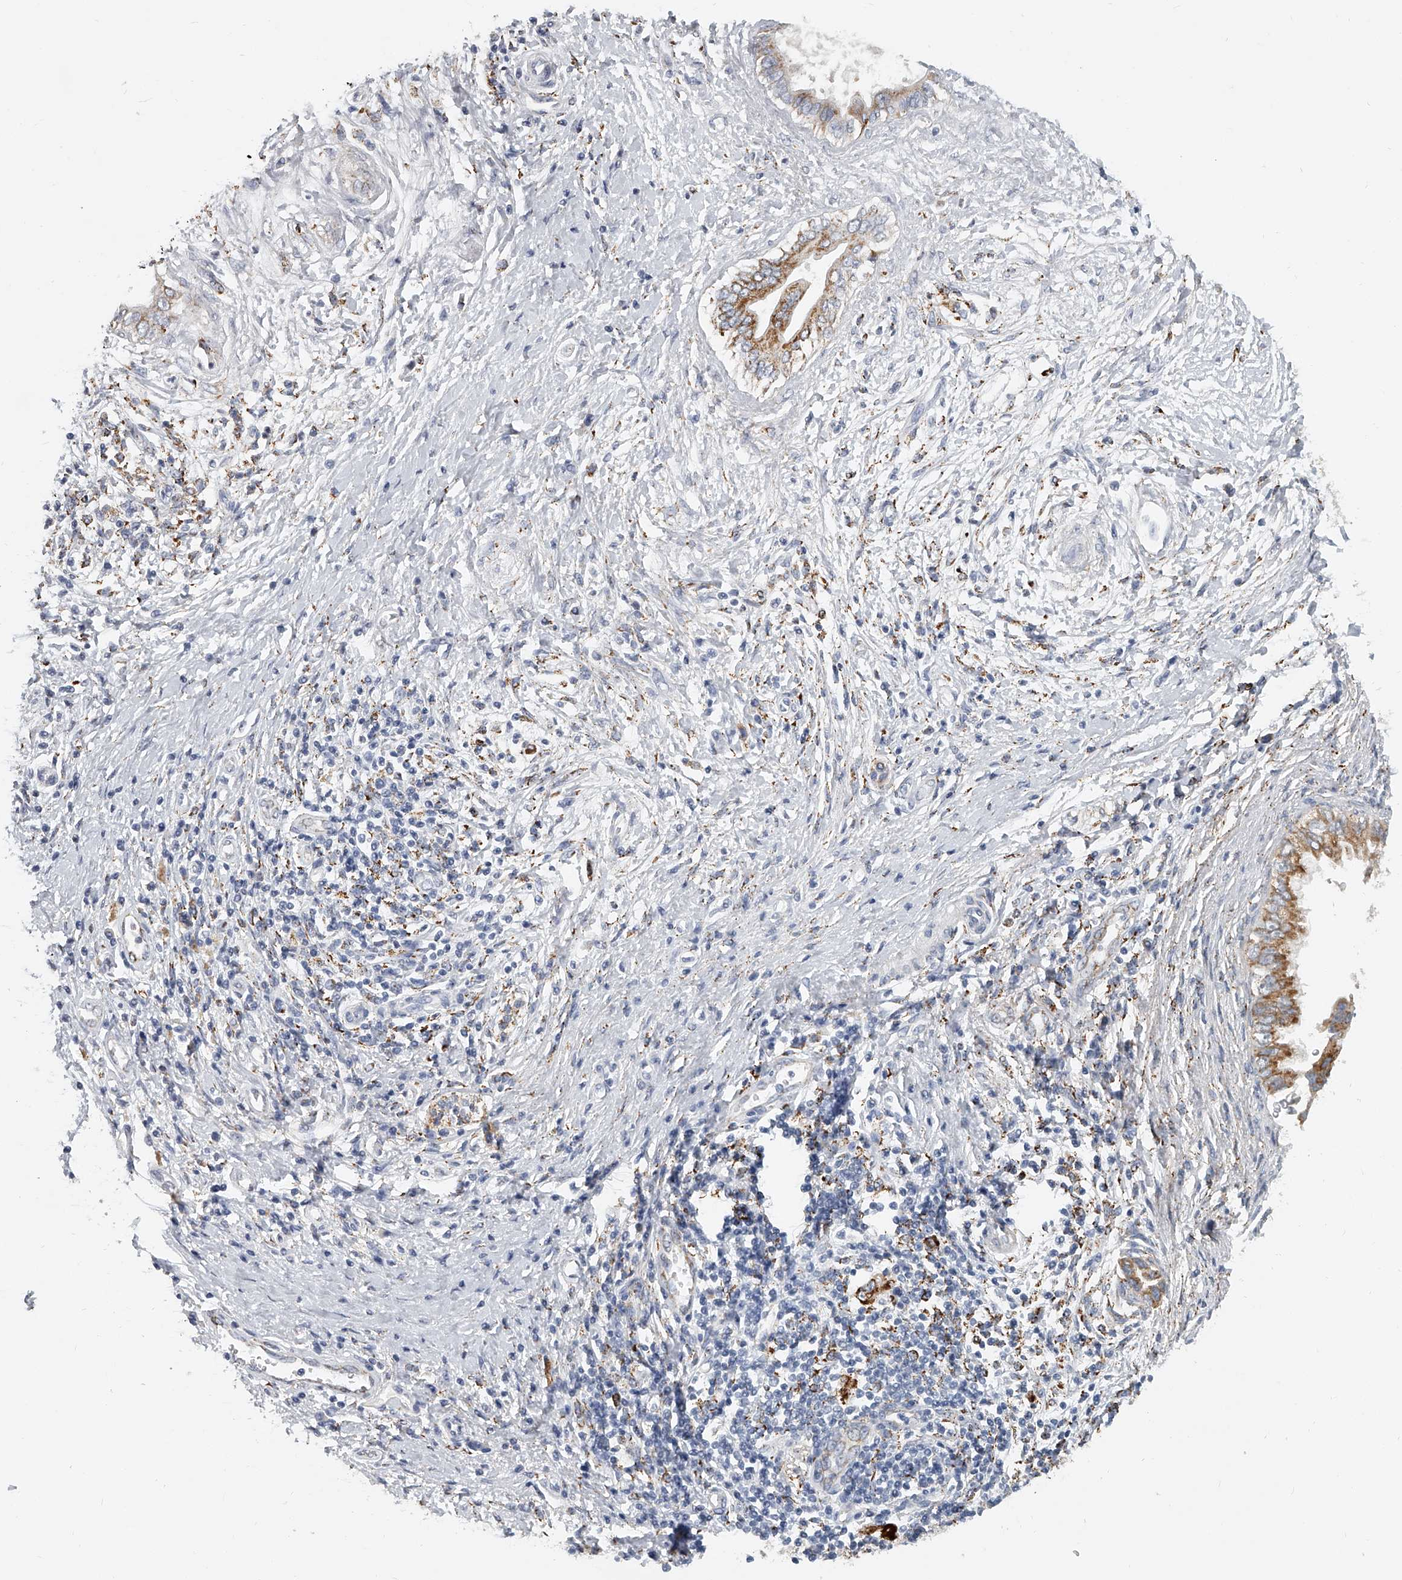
{"staining": {"intensity": "strong", "quantity": ">75%", "location": "cytoplasmic/membranous"}, "tissue": "pancreatic cancer", "cell_type": "Tumor cells", "image_type": "cancer", "snomed": [{"axis": "morphology", "description": "Adenocarcinoma, NOS"}, {"axis": "topography", "description": "Pancreas"}], "caption": "IHC of adenocarcinoma (pancreatic) displays high levels of strong cytoplasmic/membranous expression in about >75% of tumor cells. Nuclei are stained in blue.", "gene": "KLHL7", "patient": {"sex": "female", "age": 72}}